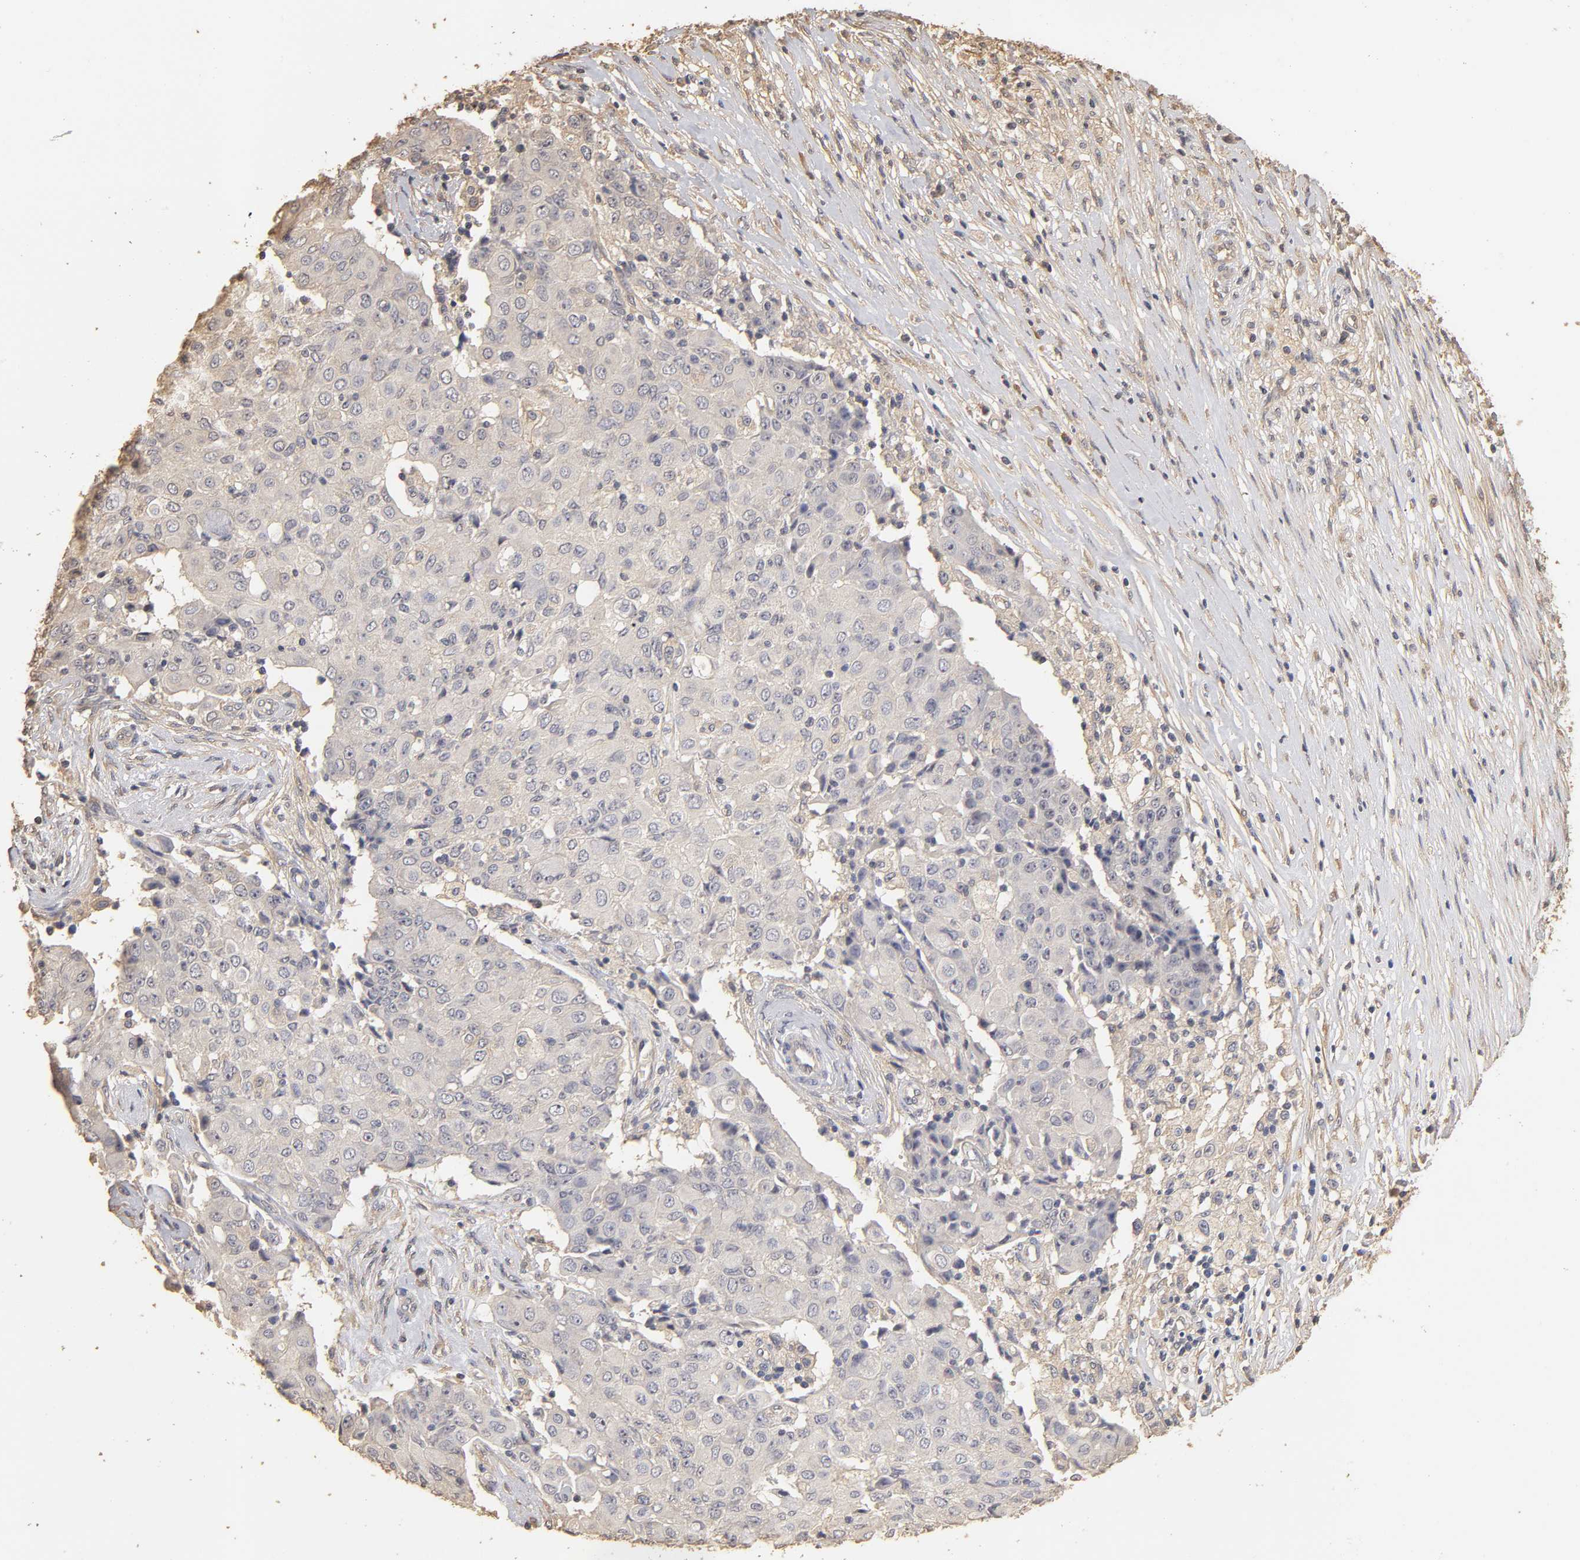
{"staining": {"intensity": "negative", "quantity": "none", "location": "none"}, "tissue": "ovarian cancer", "cell_type": "Tumor cells", "image_type": "cancer", "snomed": [{"axis": "morphology", "description": "Carcinoma, endometroid"}, {"axis": "topography", "description": "Ovary"}], "caption": "IHC of ovarian endometroid carcinoma exhibits no staining in tumor cells.", "gene": "VSIG4", "patient": {"sex": "female", "age": 42}}